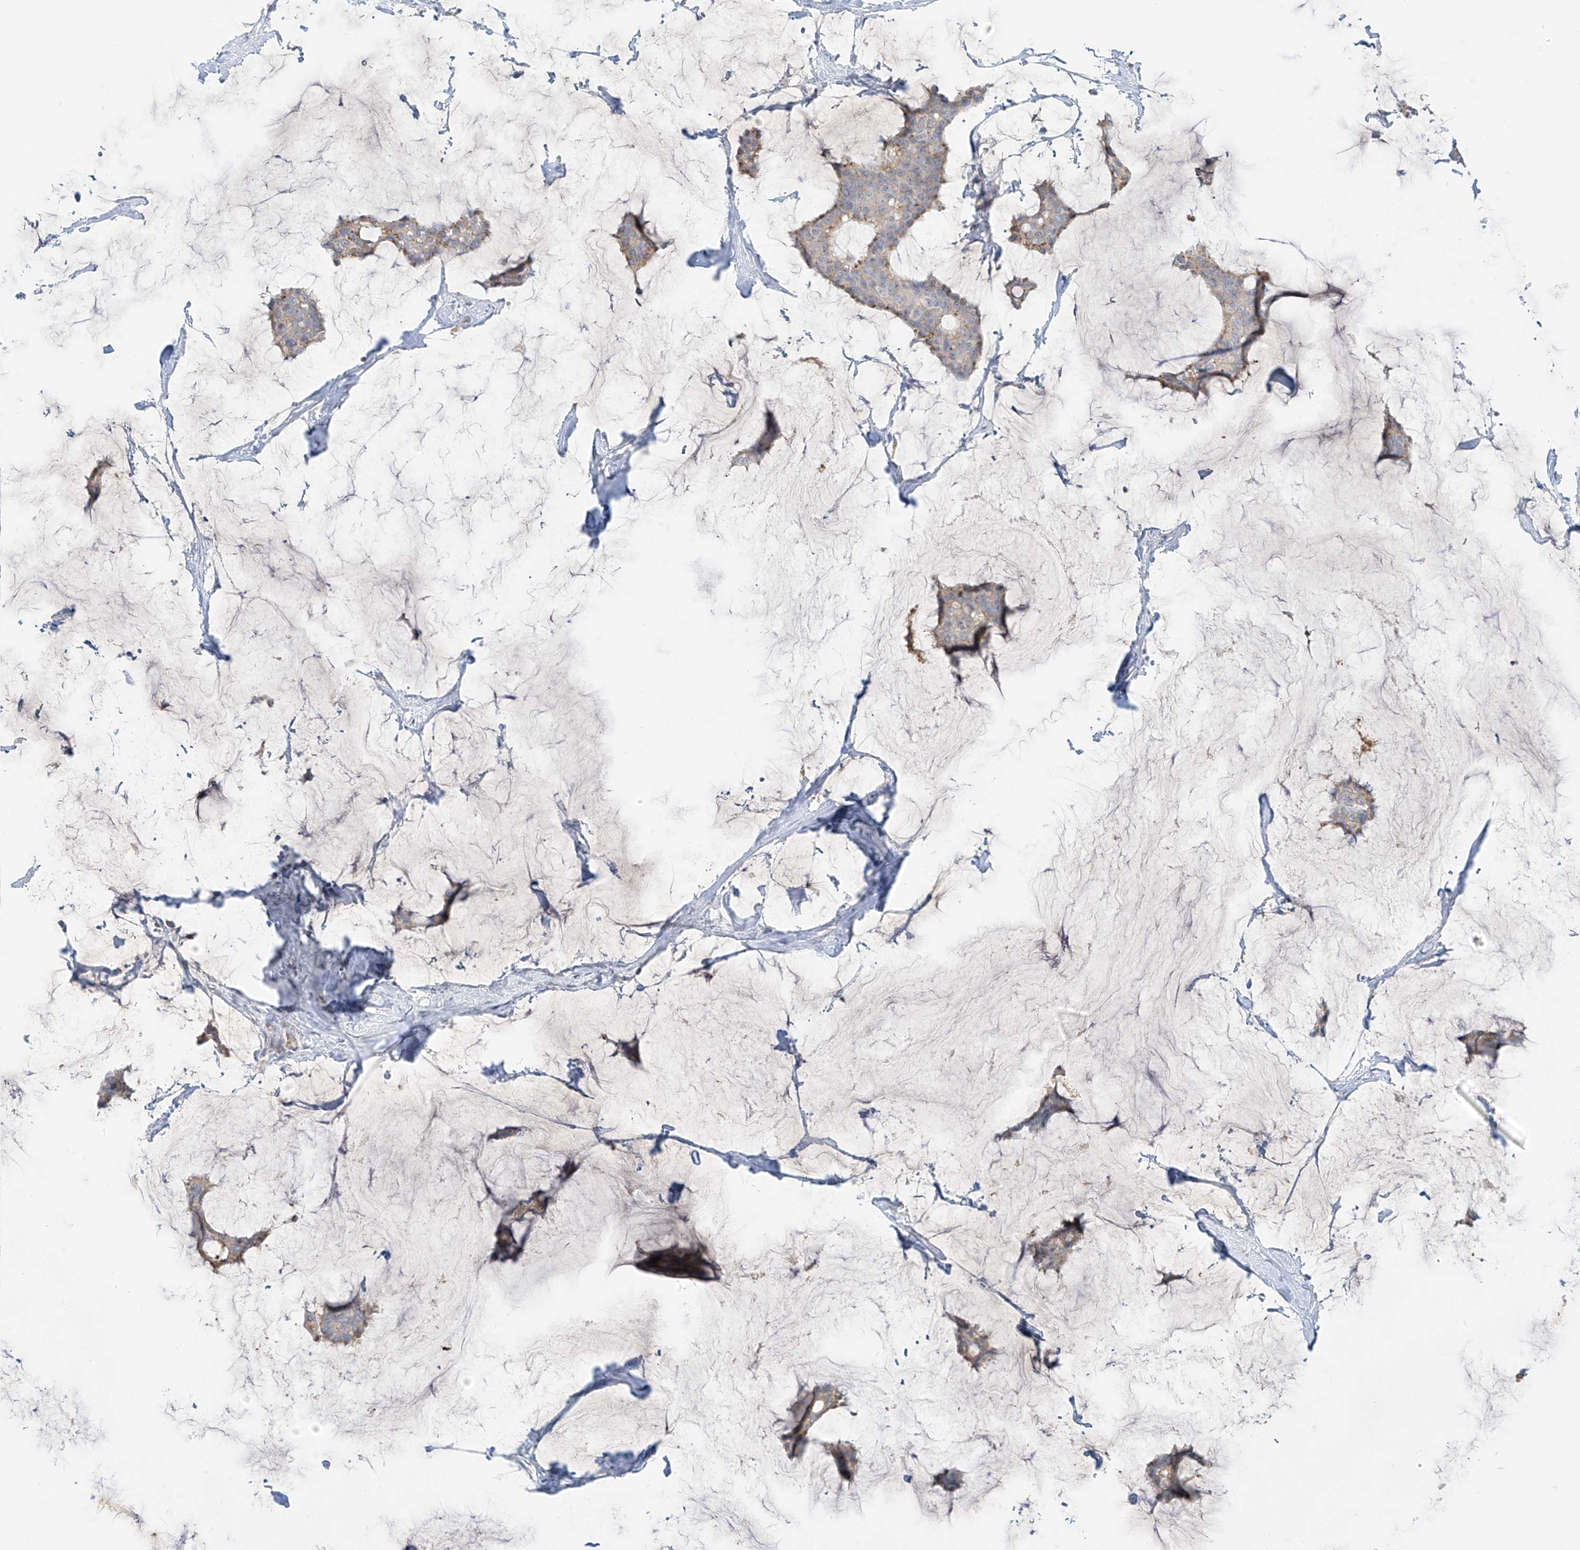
{"staining": {"intensity": "weak", "quantity": "<25%", "location": "cytoplasmic/membranous"}, "tissue": "breast cancer", "cell_type": "Tumor cells", "image_type": "cancer", "snomed": [{"axis": "morphology", "description": "Duct carcinoma"}, {"axis": "topography", "description": "Breast"}], "caption": "Immunohistochemistry (IHC) micrograph of breast cancer (intraductal carcinoma) stained for a protein (brown), which shows no staining in tumor cells.", "gene": "C2orf42", "patient": {"sex": "female", "age": 93}}